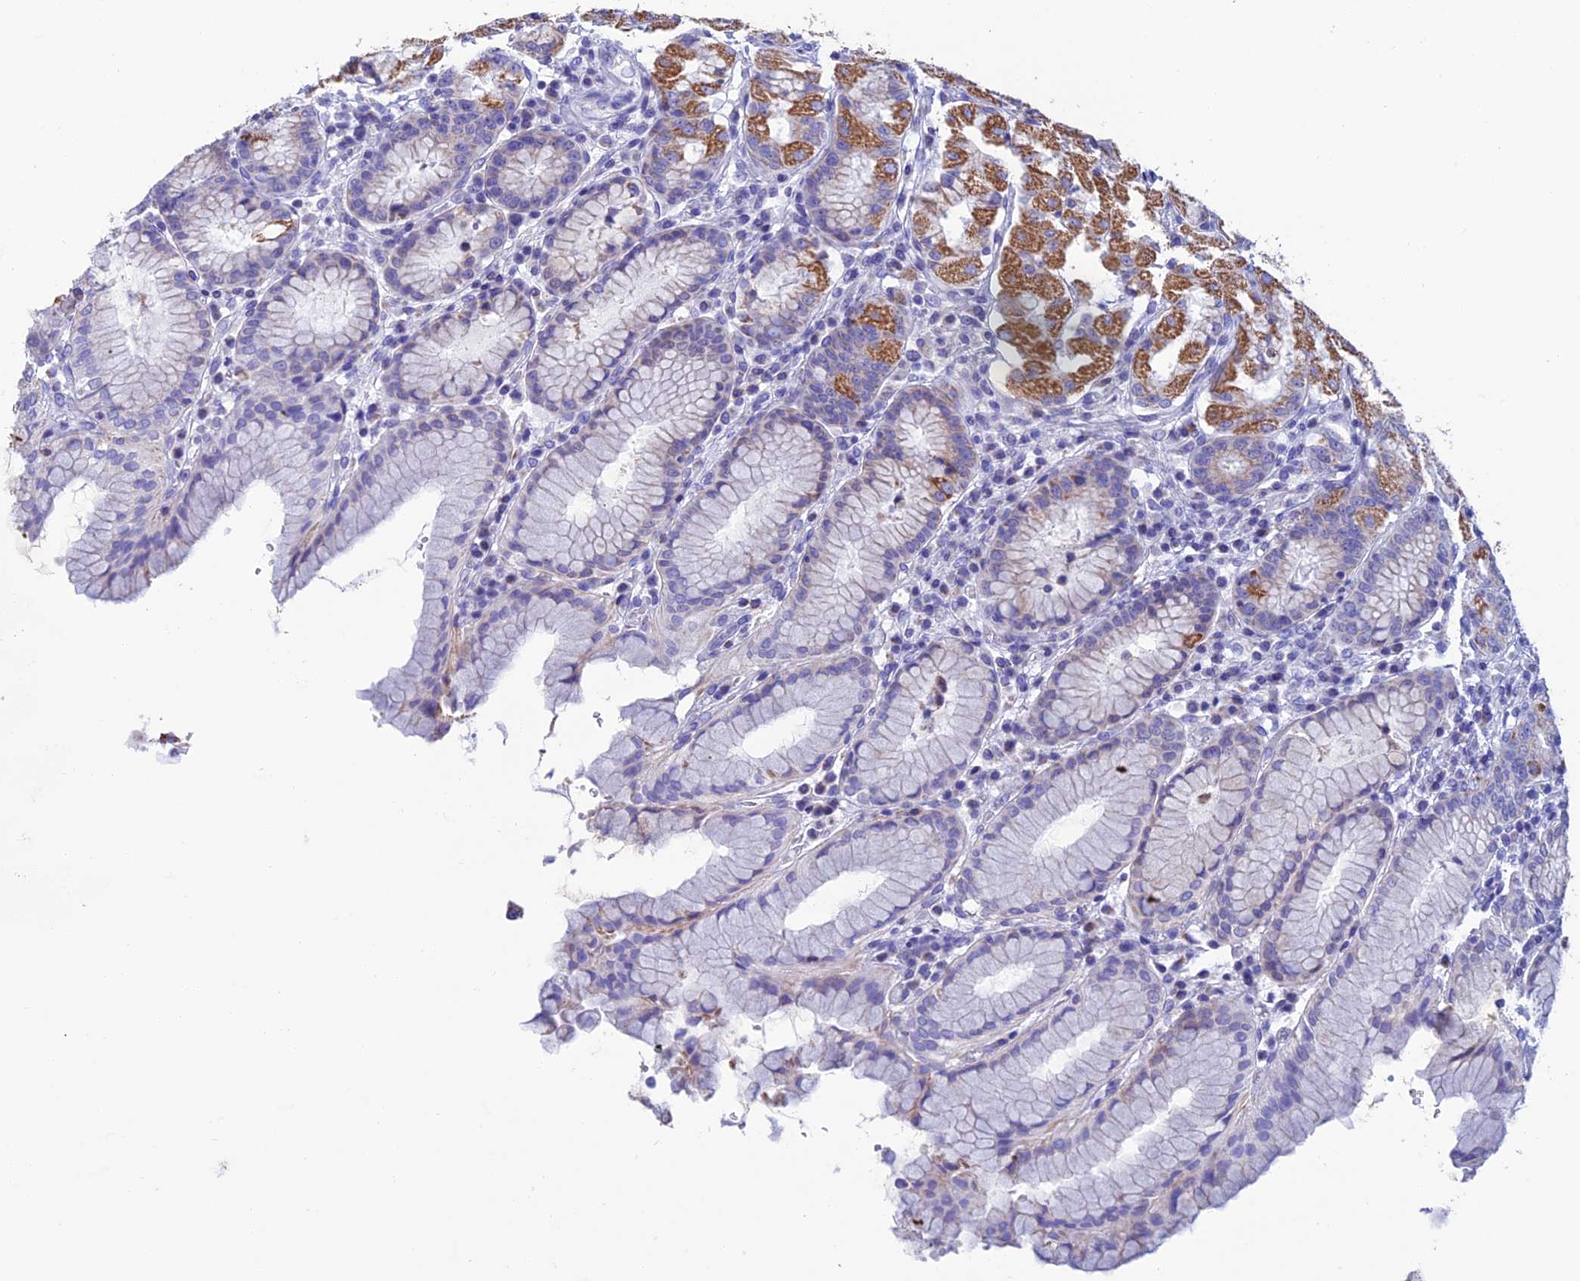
{"staining": {"intensity": "moderate", "quantity": "<25%", "location": "cytoplasmic/membranous"}, "tissue": "stomach", "cell_type": "Glandular cells", "image_type": "normal", "snomed": [{"axis": "morphology", "description": "Normal tissue, NOS"}, {"axis": "topography", "description": "Stomach"}, {"axis": "topography", "description": "Stomach, lower"}], "caption": "Immunohistochemistry (DAB (3,3'-diaminobenzidine)) staining of benign stomach displays moderate cytoplasmic/membranous protein positivity in approximately <25% of glandular cells. (Brightfield microscopy of DAB IHC at high magnification).", "gene": "NXPE4", "patient": {"sex": "female", "age": 56}}